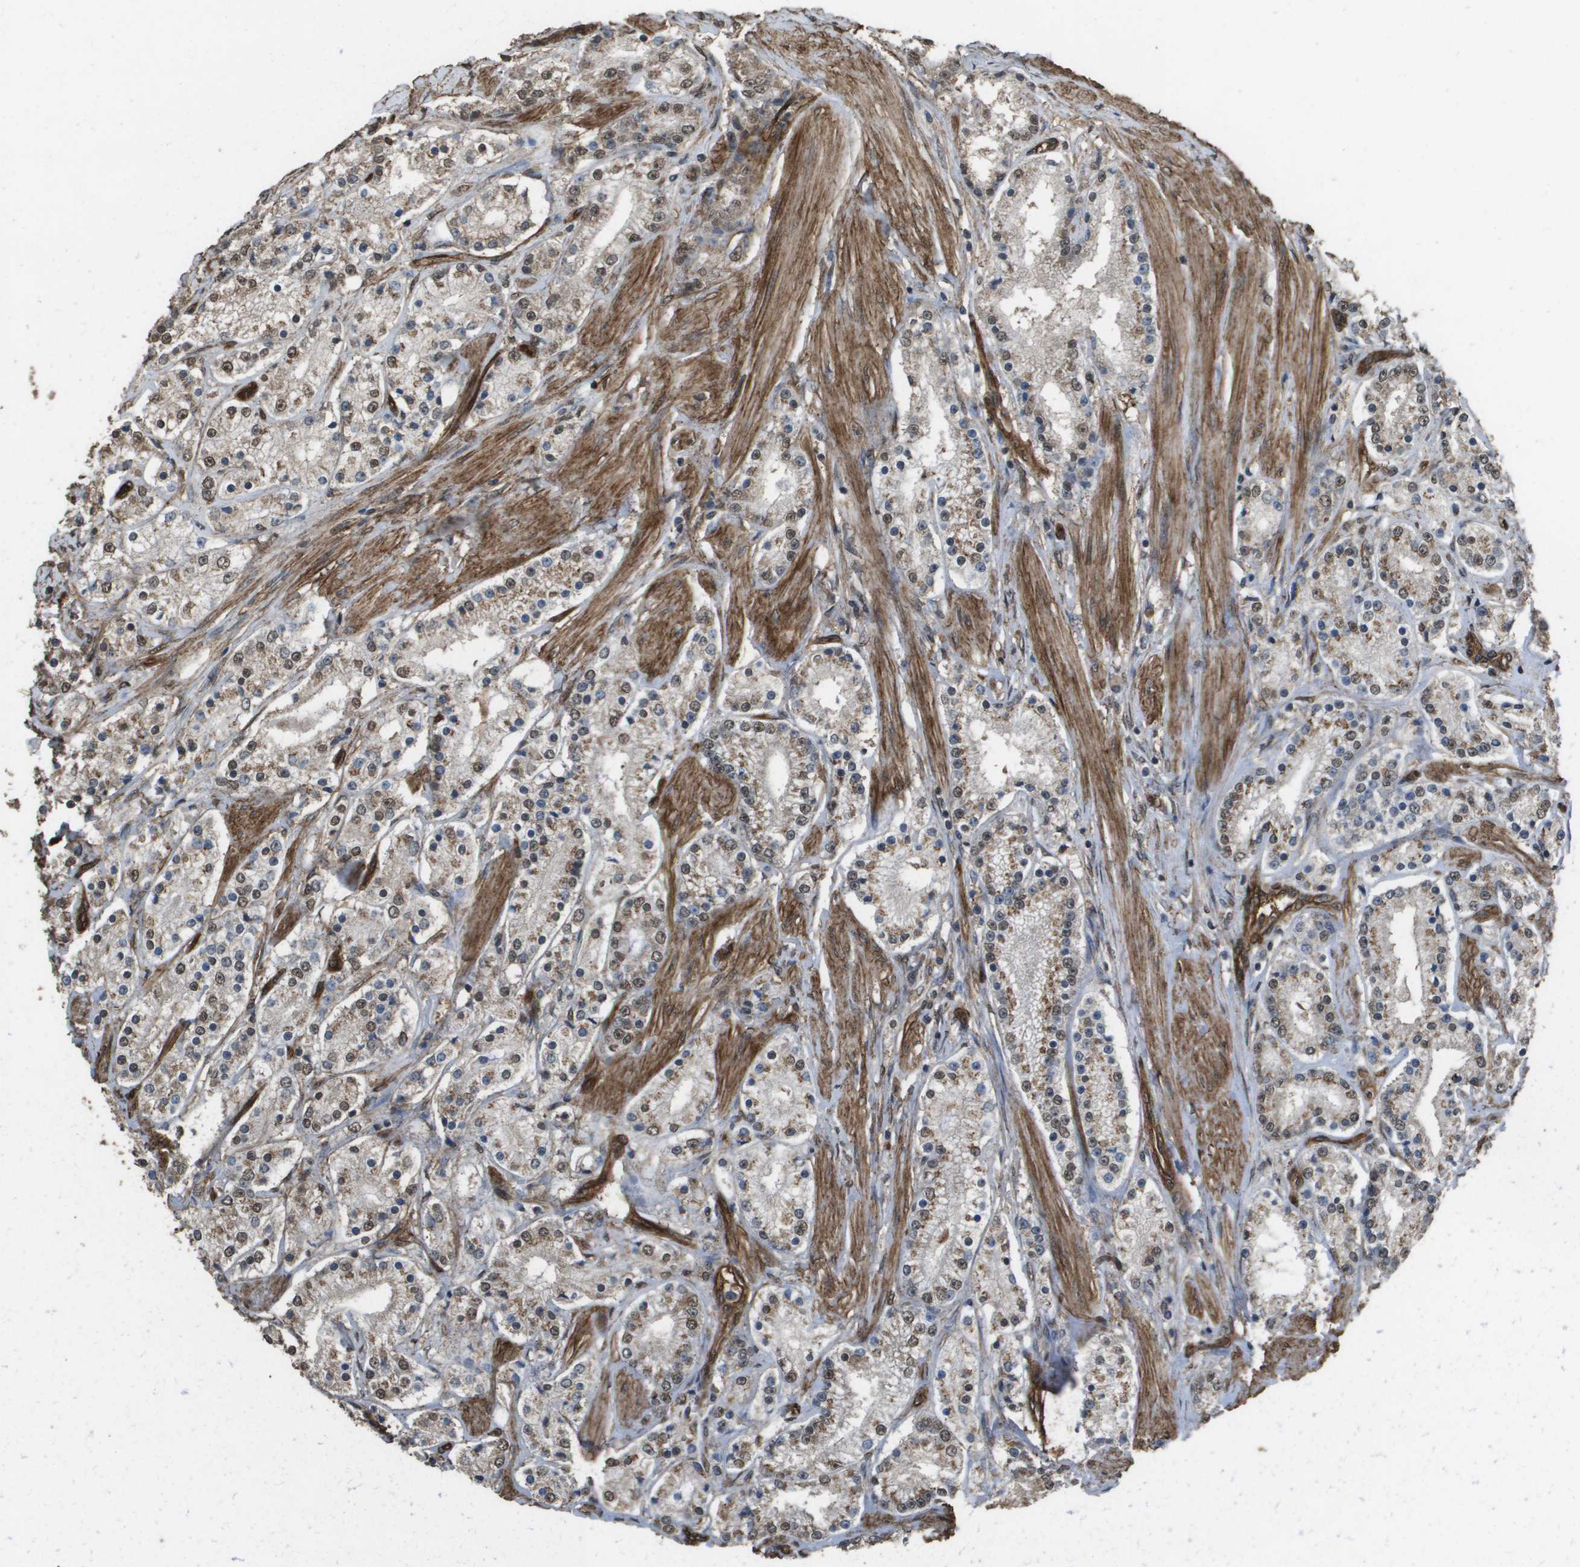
{"staining": {"intensity": "weak", "quantity": ">75%", "location": "cytoplasmic/membranous,nuclear"}, "tissue": "prostate cancer", "cell_type": "Tumor cells", "image_type": "cancer", "snomed": [{"axis": "morphology", "description": "Adenocarcinoma, Low grade"}, {"axis": "topography", "description": "Prostate"}], "caption": "A low amount of weak cytoplasmic/membranous and nuclear positivity is appreciated in approximately >75% of tumor cells in adenocarcinoma (low-grade) (prostate) tissue.", "gene": "AAMP", "patient": {"sex": "male", "age": 63}}